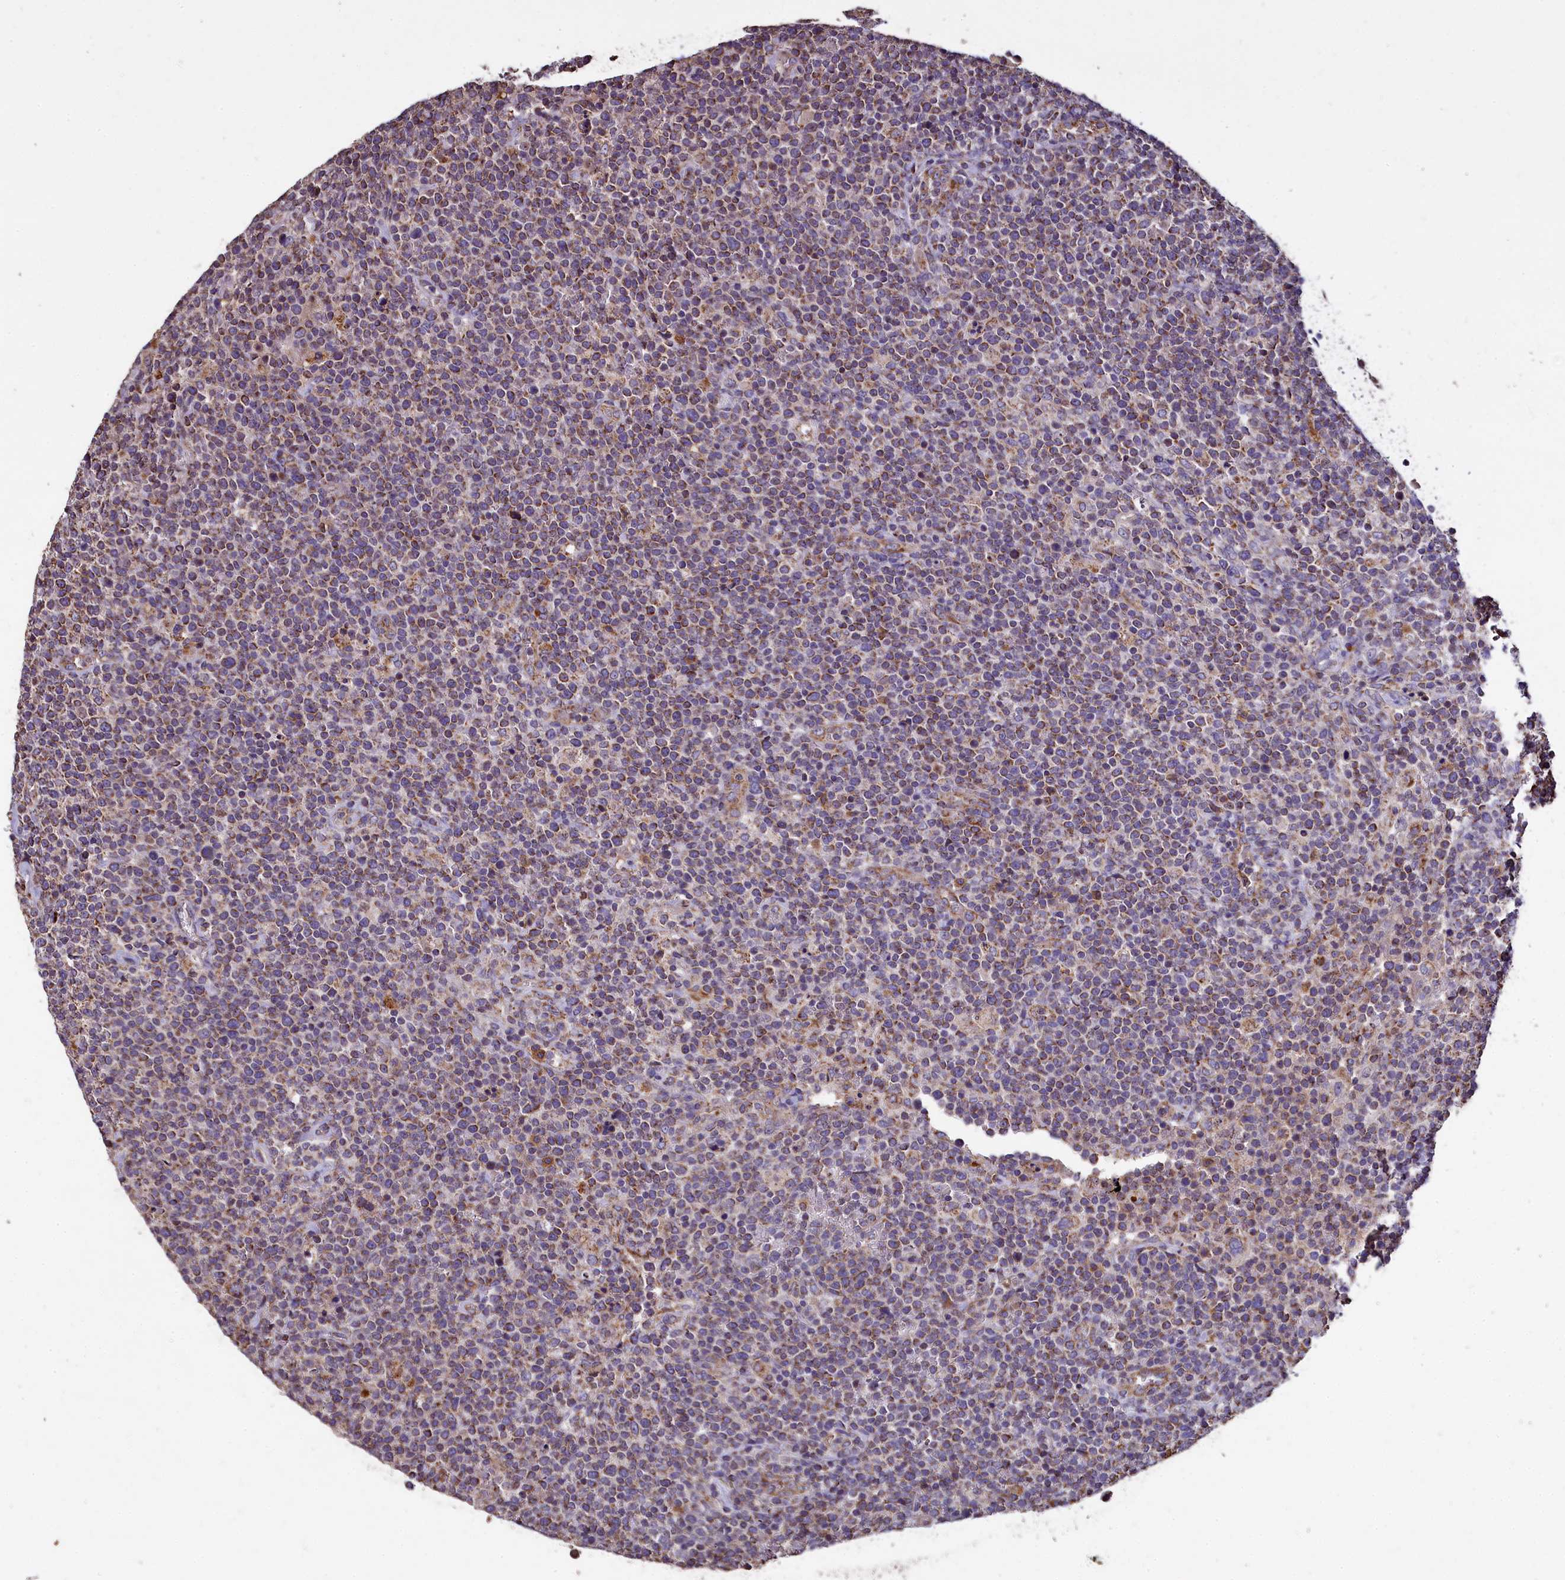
{"staining": {"intensity": "moderate", "quantity": ">75%", "location": "cytoplasmic/membranous"}, "tissue": "lymphoma", "cell_type": "Tumor cells", "image_type": "cancer", "snomed": [{"axis": "morphology", "description": "Malignant lymphoma, non-Hodgkin's type, High grade"}, {"axis": "topography", "description": "Lymph node"}], "caption": "Lymphoma was stained to show a protein in brown. There is medium levels of moderate cytoplasmic/membranous expression in approximately >75% of tumor cells.", "gene": "COQ9", "patient": {"sex": "male", "age": 61}}